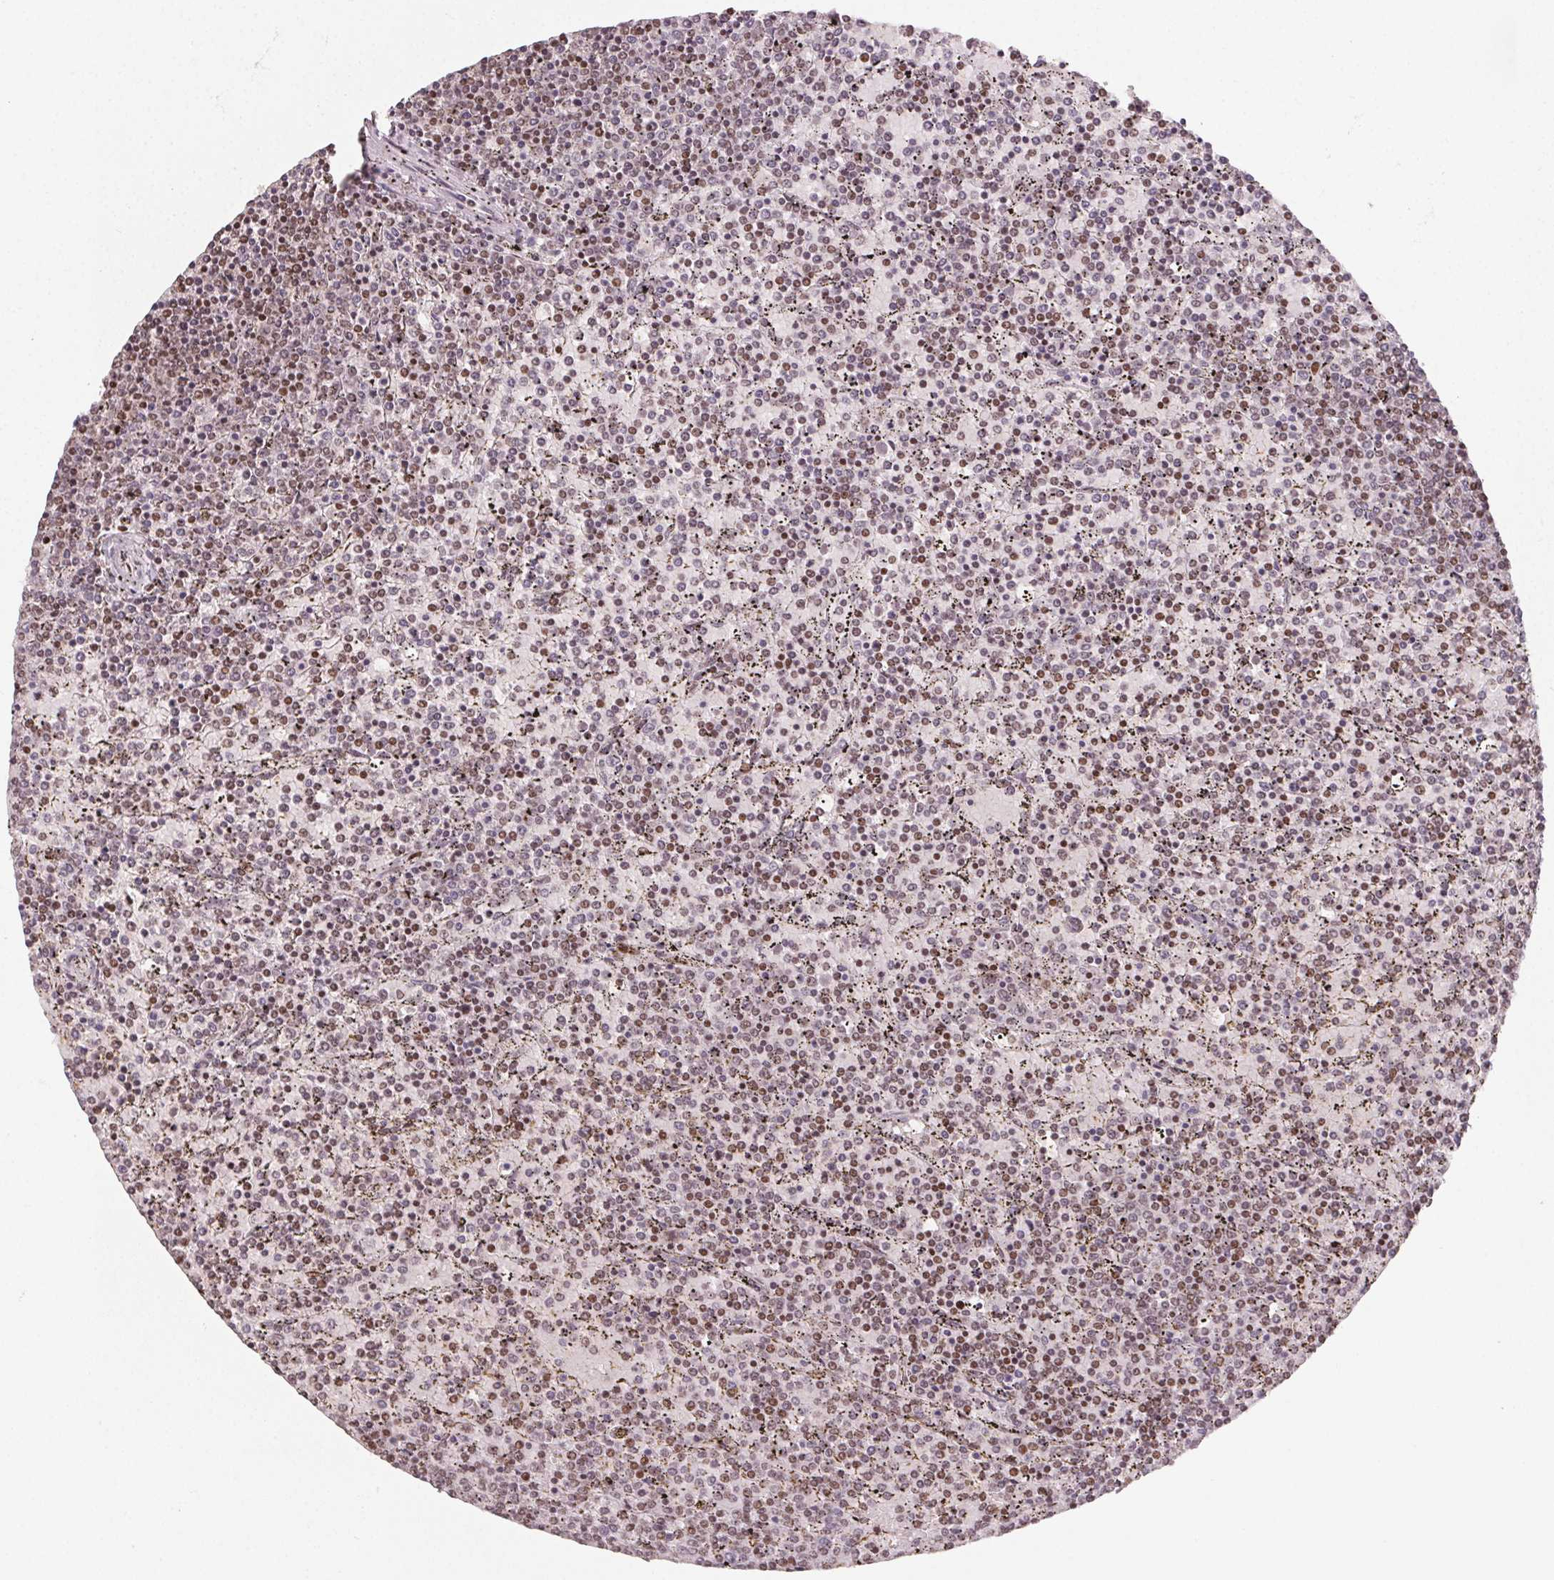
{"staining": {"intensity": "moderate", "quantity": ">75%", "location": "nuclear"}, "tissue": "lymphoma", "cell_type": "Tumor cells", "image_type": "cancer", "snomed": [{"axis": "morphology", "description": "Malignant lymphoma, non-Hodgkin's type, Low grade"}, {"axis": "topography", "description": "Spleen"}], "caption": "A micrograph of lymphoma stained for a protein exhibits moderate nuclear brown staining in tumor cells. (IHC, brightfield microscopy, high magnification).", "gene": "KMT2A", "patient": {"sex": "female", "age": 77}}